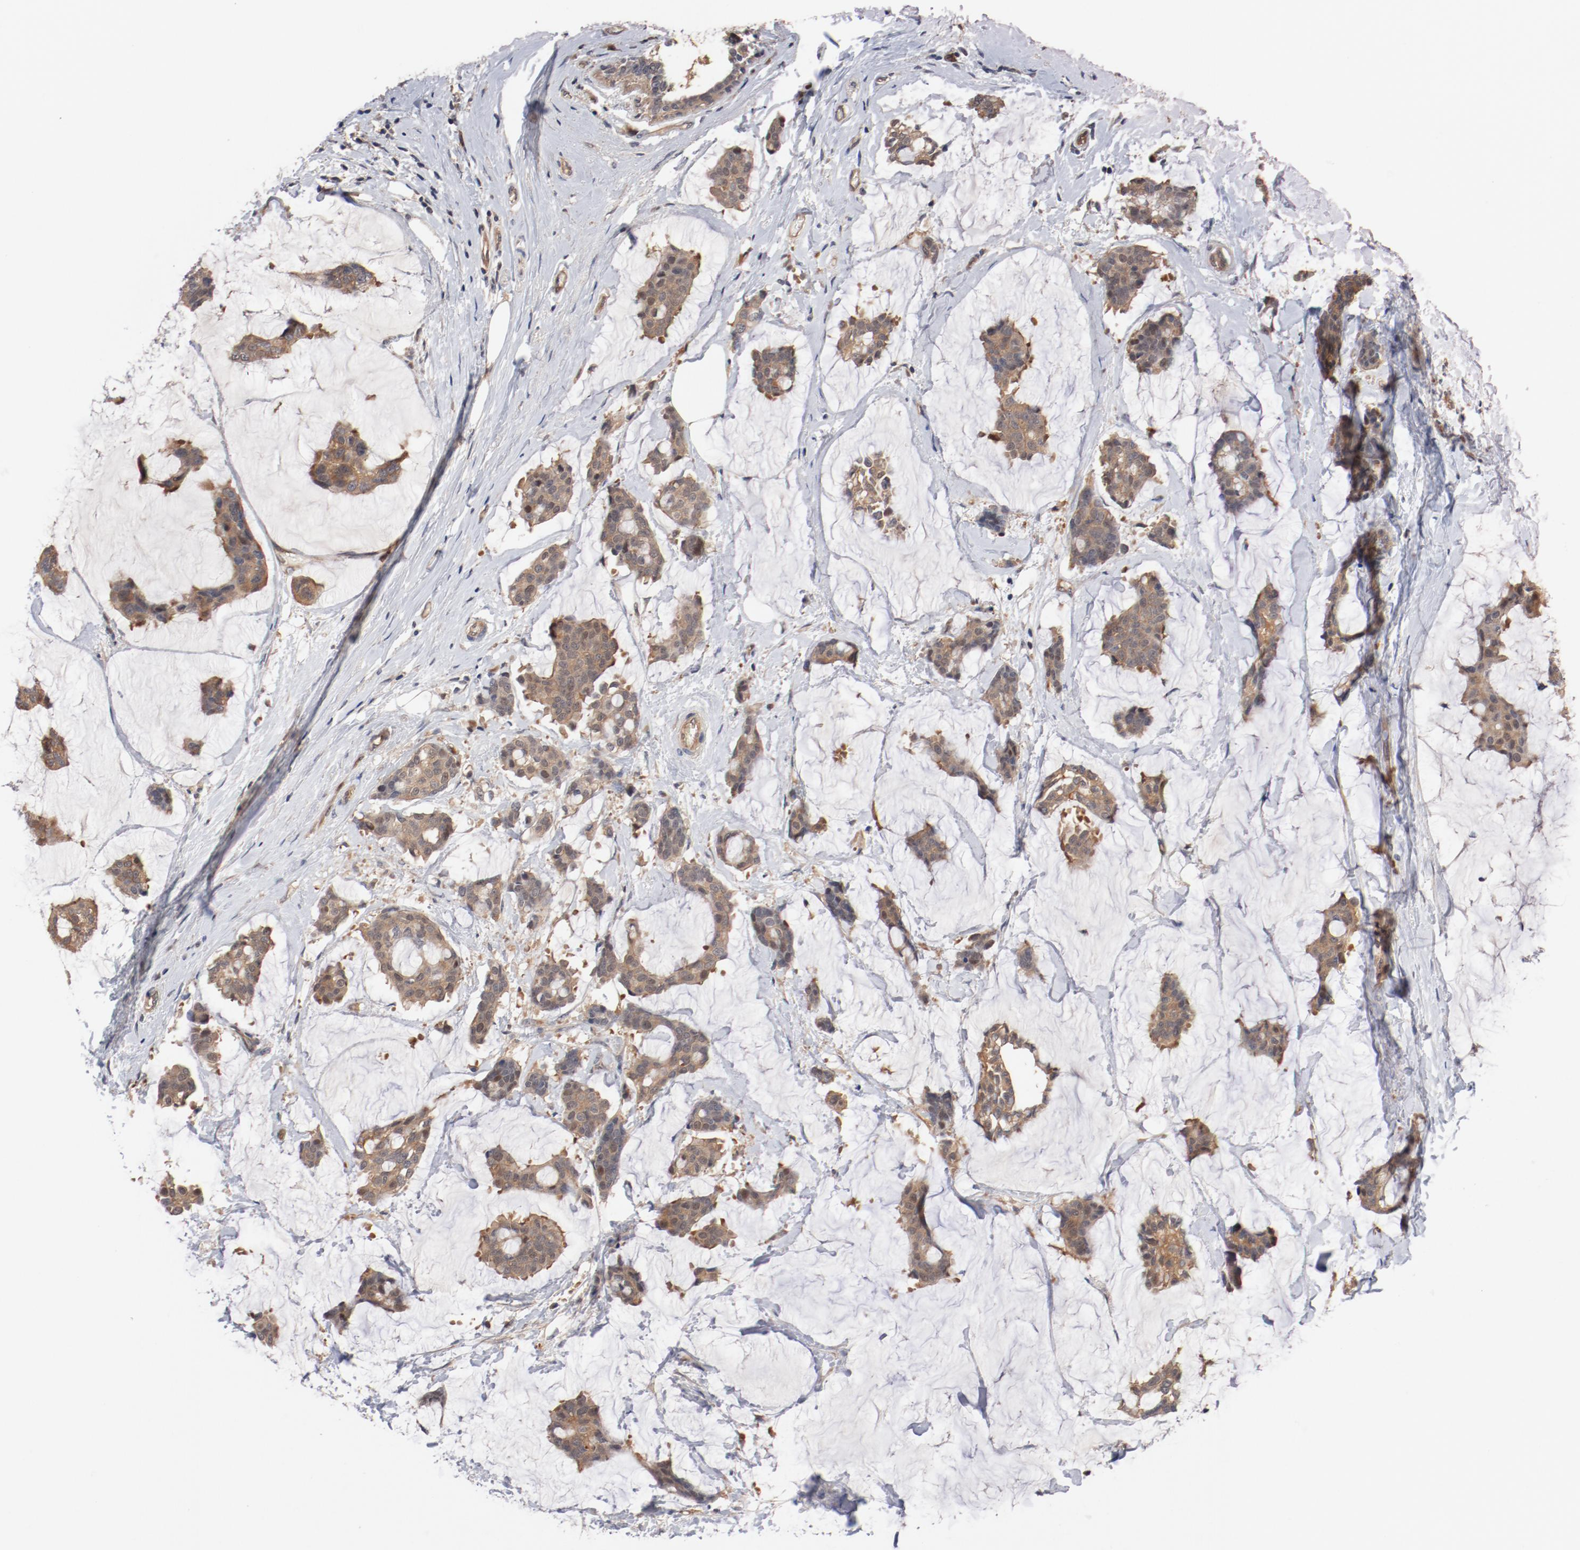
{"staining": {"intensity": "weak", "quantity": ">75%", "location": "cytoplasmic/membranous"}, "tissue": "breast cancer", "cell_type": "Tumor cells", "image_type": "cancer", "snomed": [{"axis": "morphology", "description": "Duct carcinoma"}, {"axis": "topography", "description": "Breast"}], "caption": "This is a micrograph of IHC staining of invasive ductal carcinoma (breast), which shows weak positivity in the cytoplasmic/membranous of tumor cells.", "gene": "PITPNM2", "patient": {"sex": "female", "age": 93}}